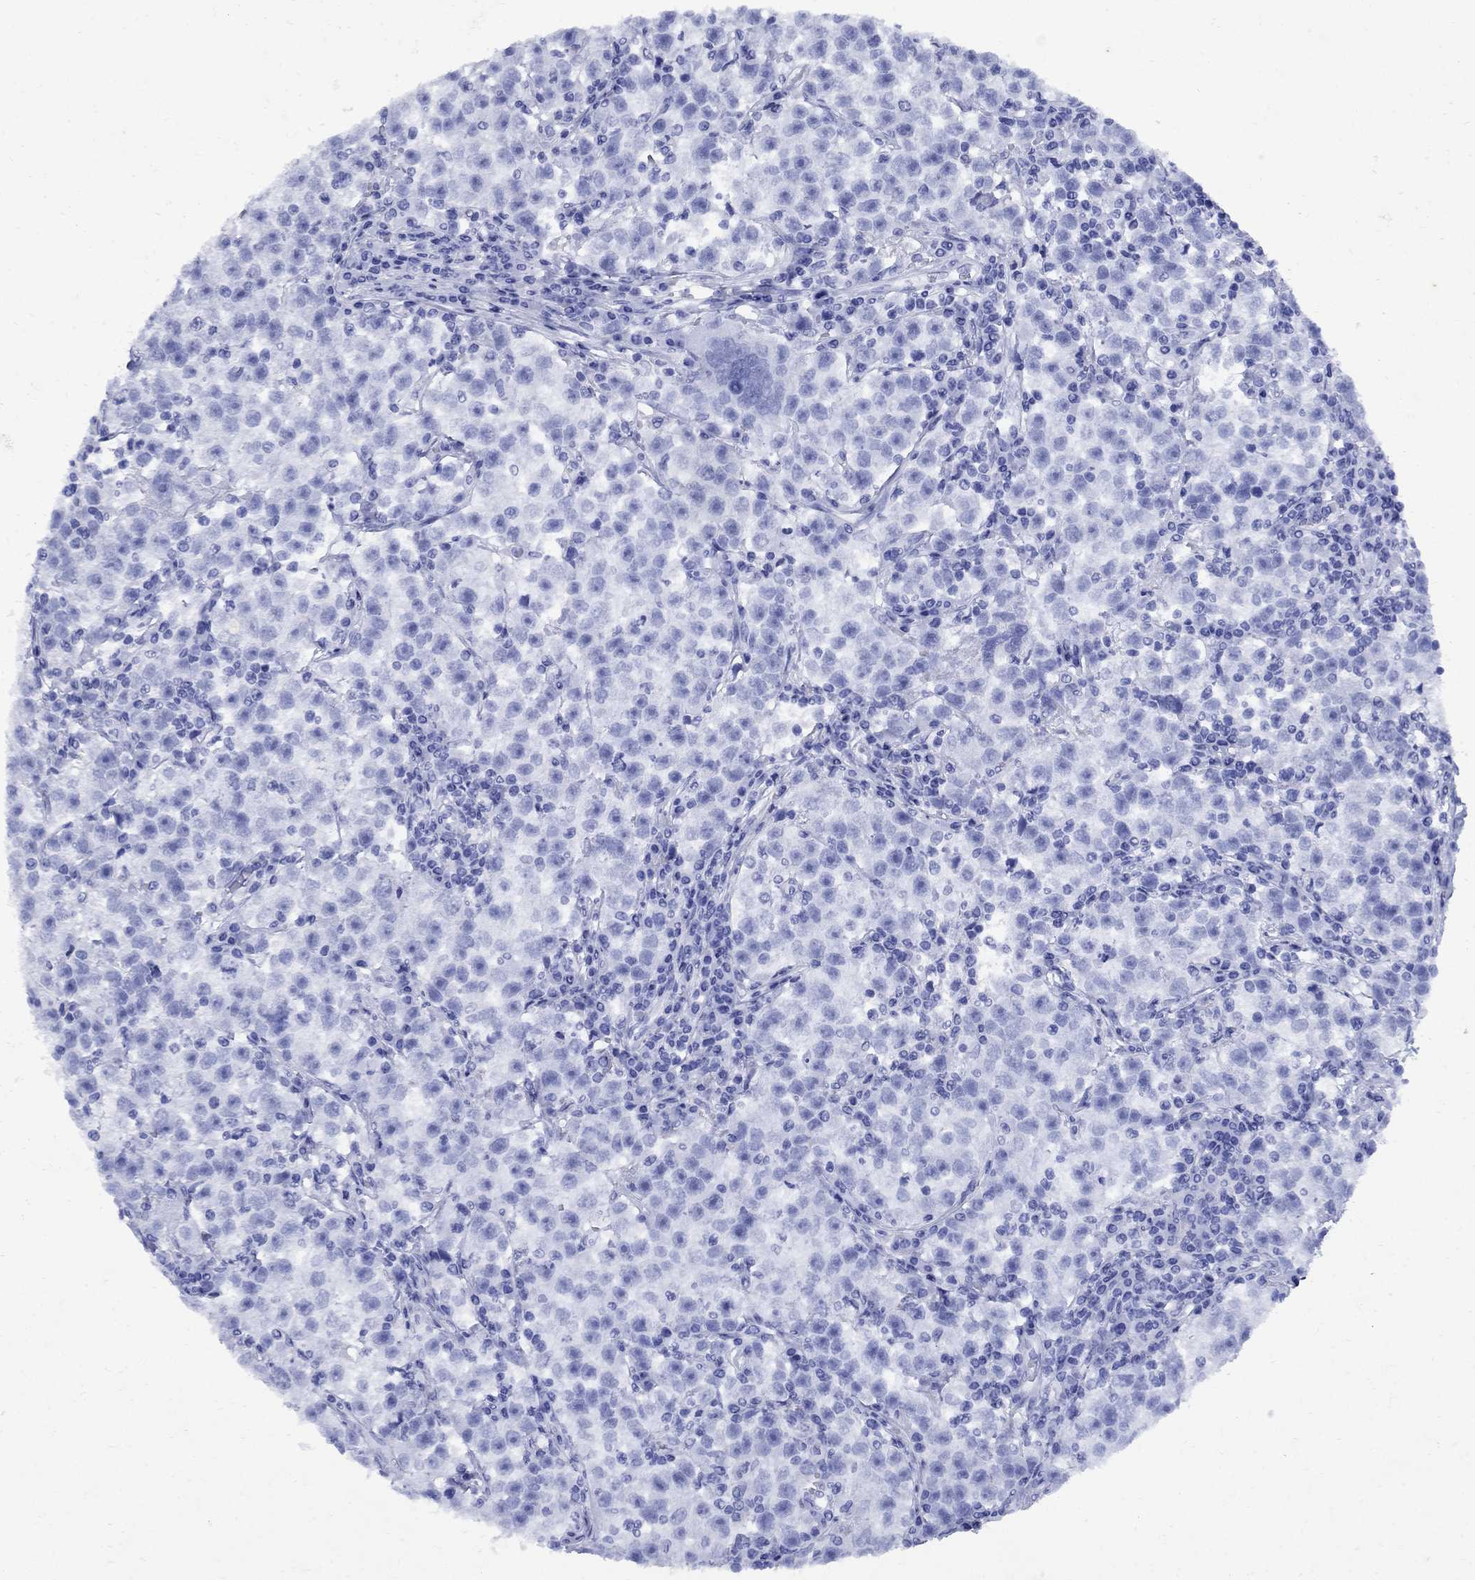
{"staining": {"intensity": "negative", "quantity": "none", "location": "none"}, "tissue": "testis cancer", "cell_type": "Tumor cells", "image_type": "cancer", "snomed": [{"axis": "morphology", "description": "Seminoma, NOS"}, {"axis": "topography", "description": "Testis"}], "caption": "Tumor cells show no significant protein positivity in testis seminoma. The staining is performed using DAB (3,3'-diaminobenzidine) brown chromogen with nuclei counter-stained in using hematoxylin.", "gene": "CD1A", "patient": {"sex": "male", "age": 22}}